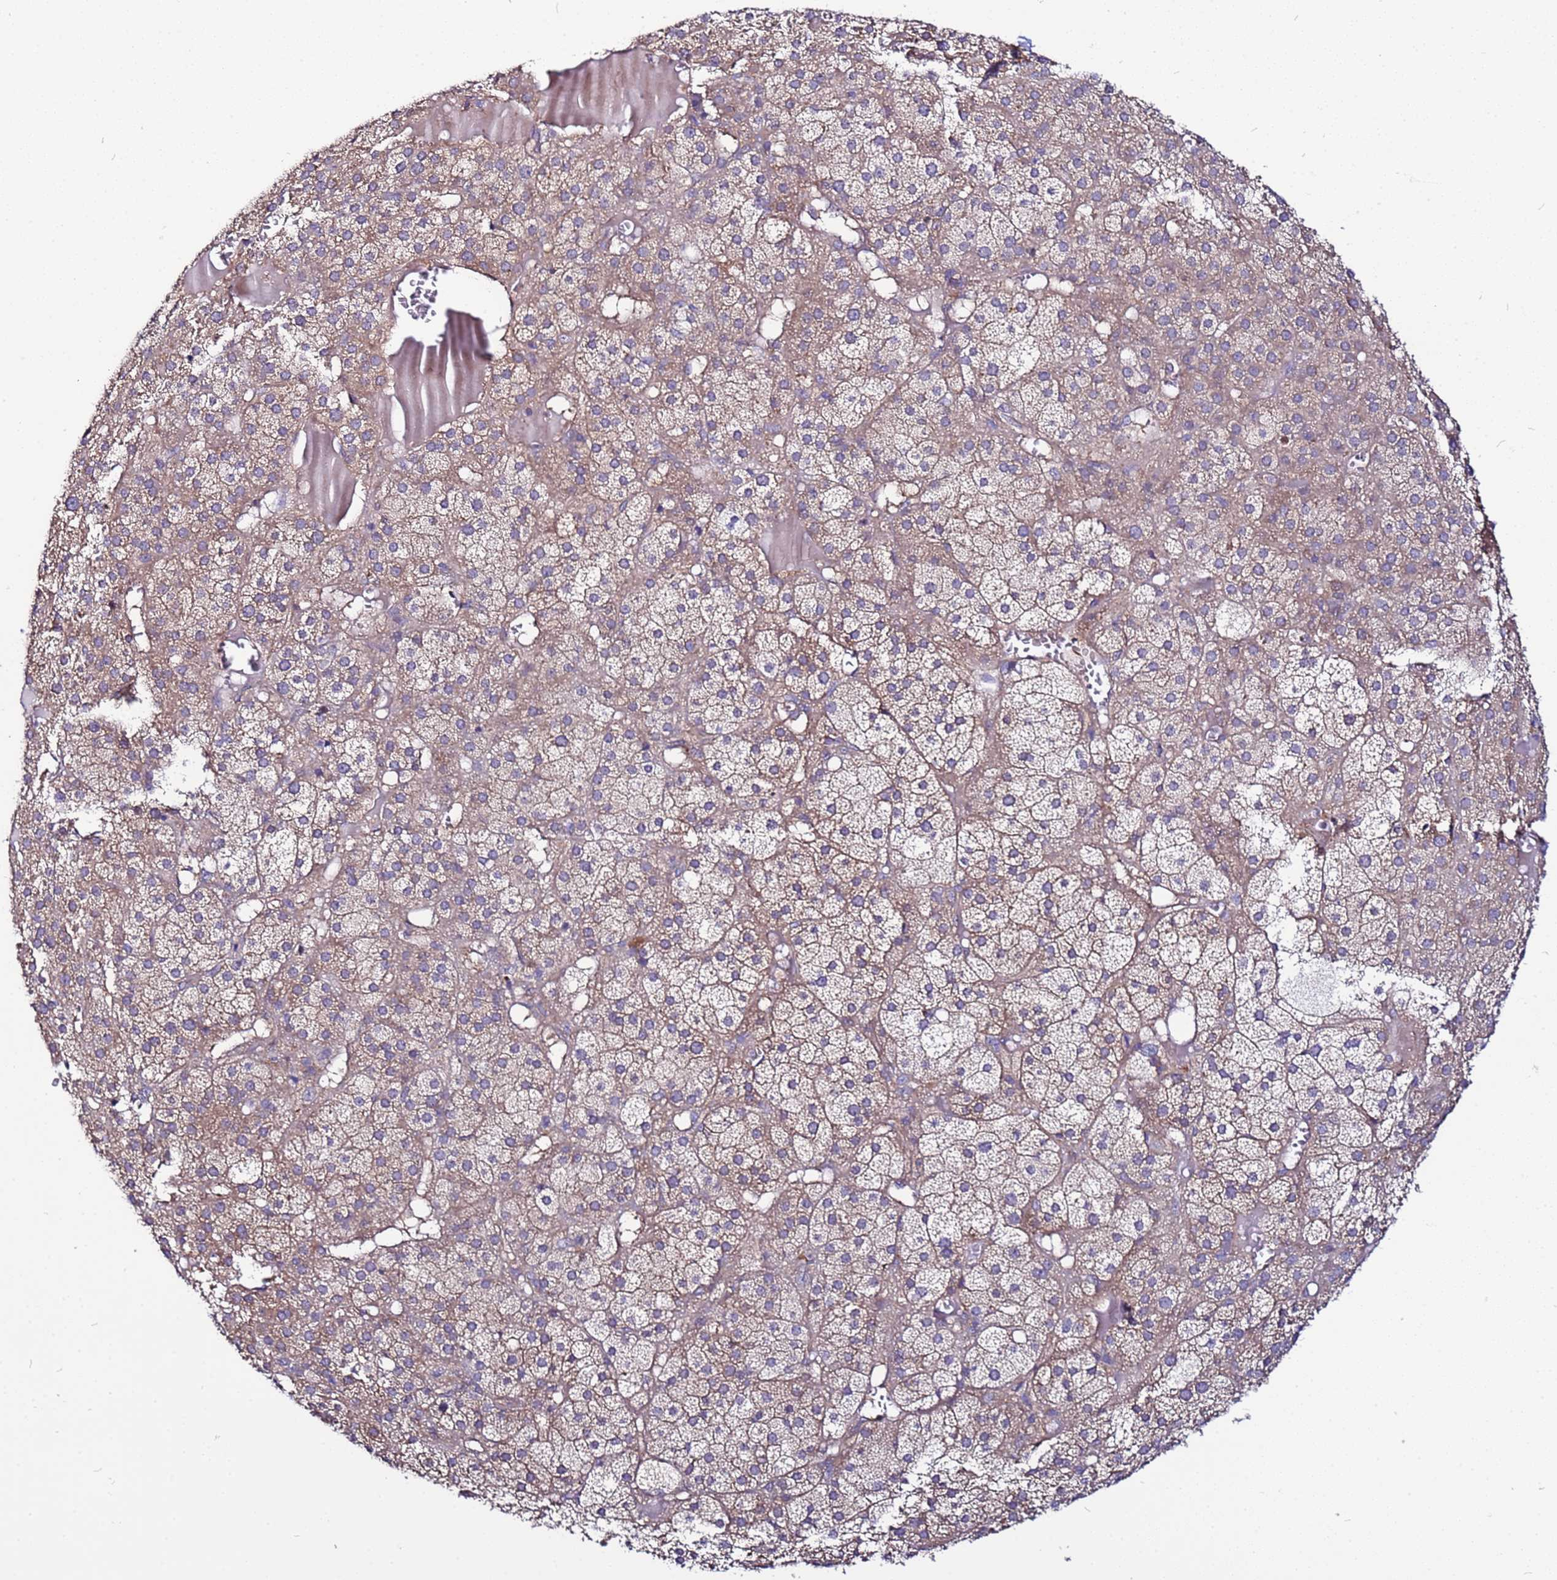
{"staining": {"intensity": "moderate", "quantity": ">75%", "location": "cytoplasmic/membranous"}, "tissue": "adrenal gland", "cell_type": "Glandular cells", "image_type": "normal", "snomed": [{"axis": "morphology", "description": "Normal tissue, NOS"}, {"axis": "topography", "description": "Adrenal gland"}], "caption": "High-power microscopy captured an immunohistochemistry histopathology image of benign adrenal gland, revealing moderate cytoplasmic/membranous positivity in about >75% of glandular cells.", "gene": "STK38L", "patient": {"sex": "female", "age": 61}}